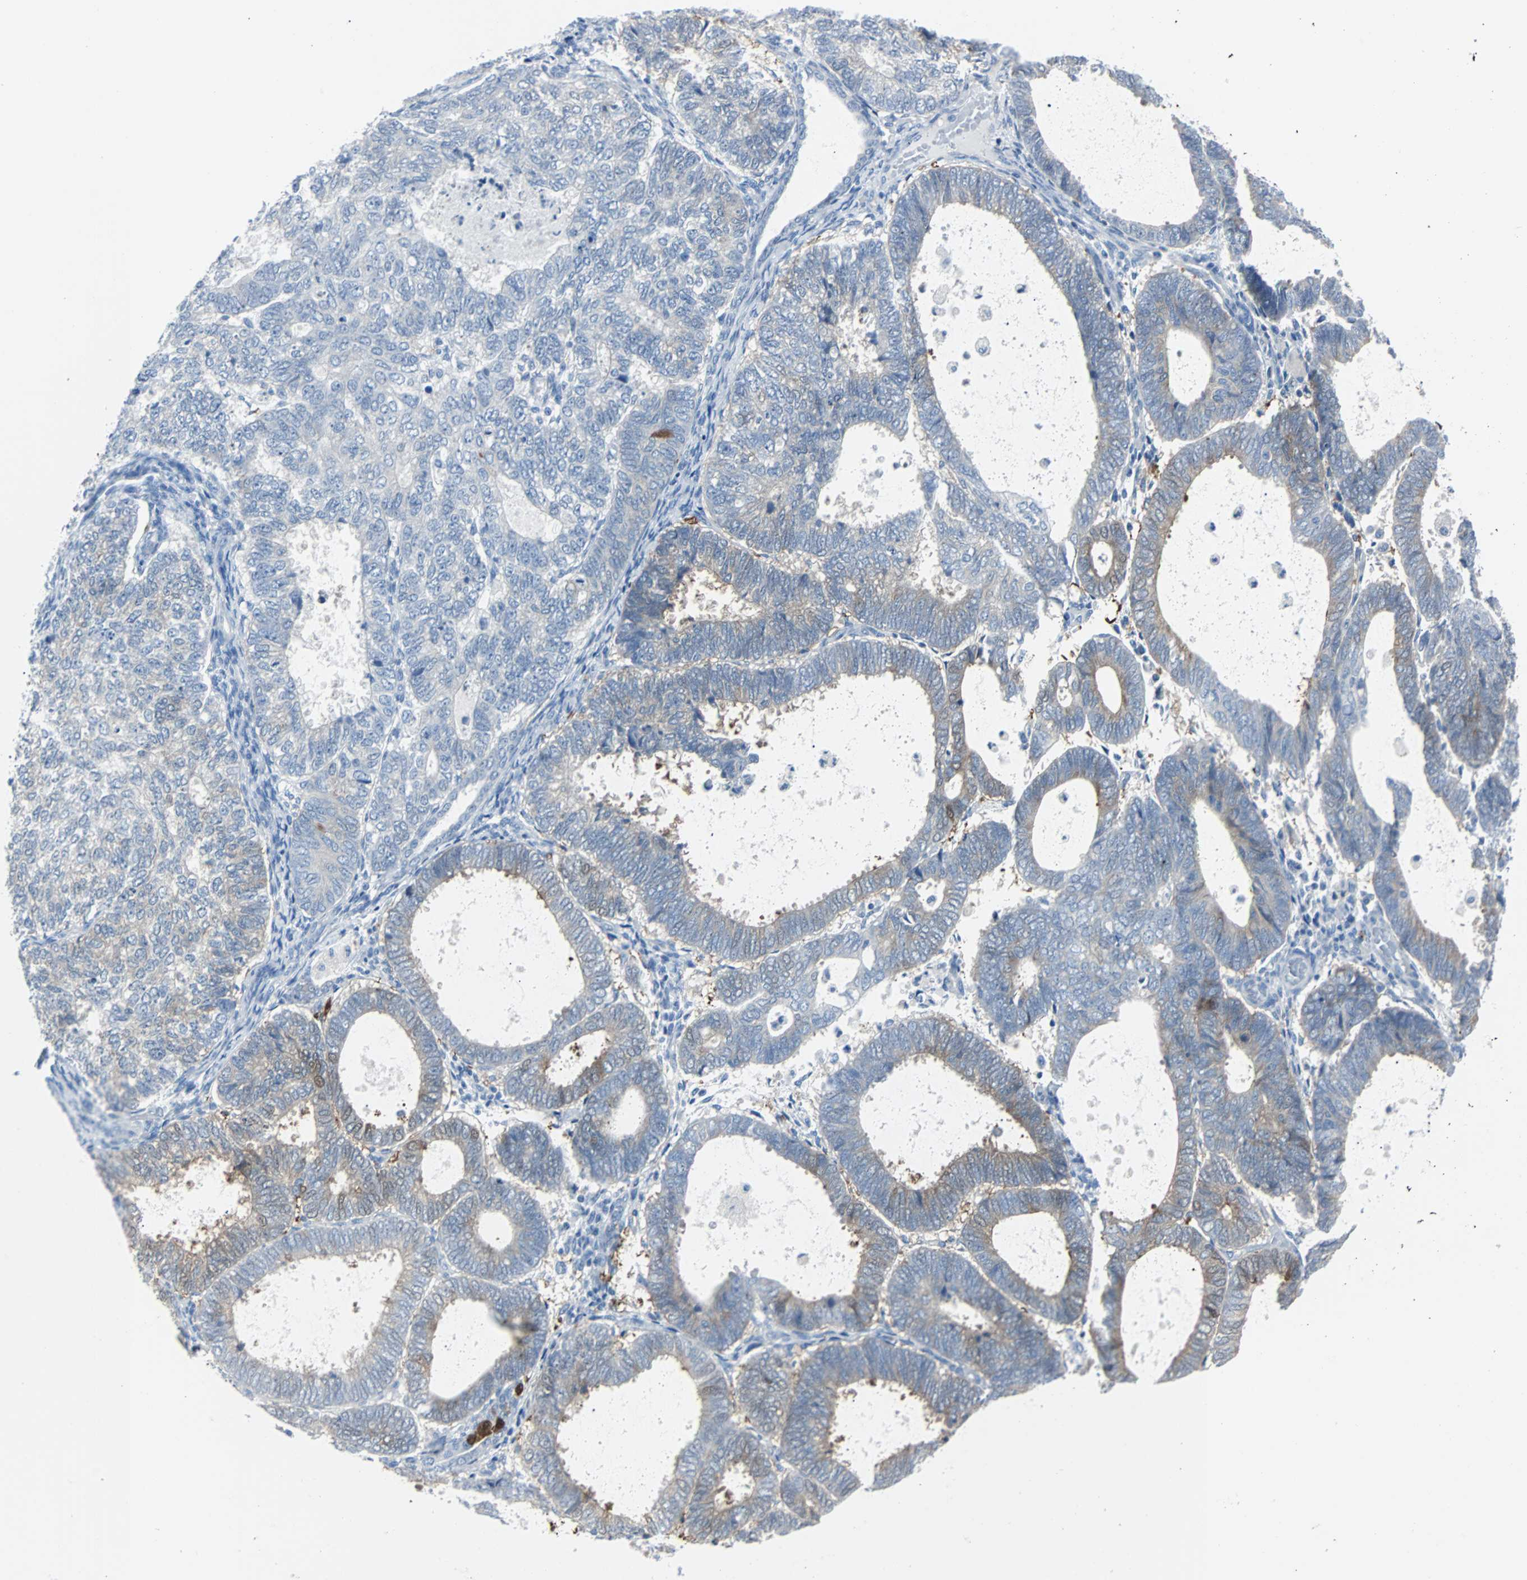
{"staining": {"intensity": "weak", "quantity": "<25%", "location": "cytoplasmic/membranous"}, "tissue": "endometrial cancer", "cell_type": "Tumor cells", "image_type": "cancer", "snomed": [{"axis": "morphology", "description": "Adenocarcinoma, NOS"}, {"axis": "topography", "description": "Uterus"}], "caption": "DAB (3,3'-diaminobenzidine) immunohistochemical staining of endometrial adenocarcinoma demonstrates no significant expression in tumor cells. (Brightfield microscopy of DAB IHC at high magnification).", "gene": "RASA1", "patient": {"sex": "female", "age": 60}}